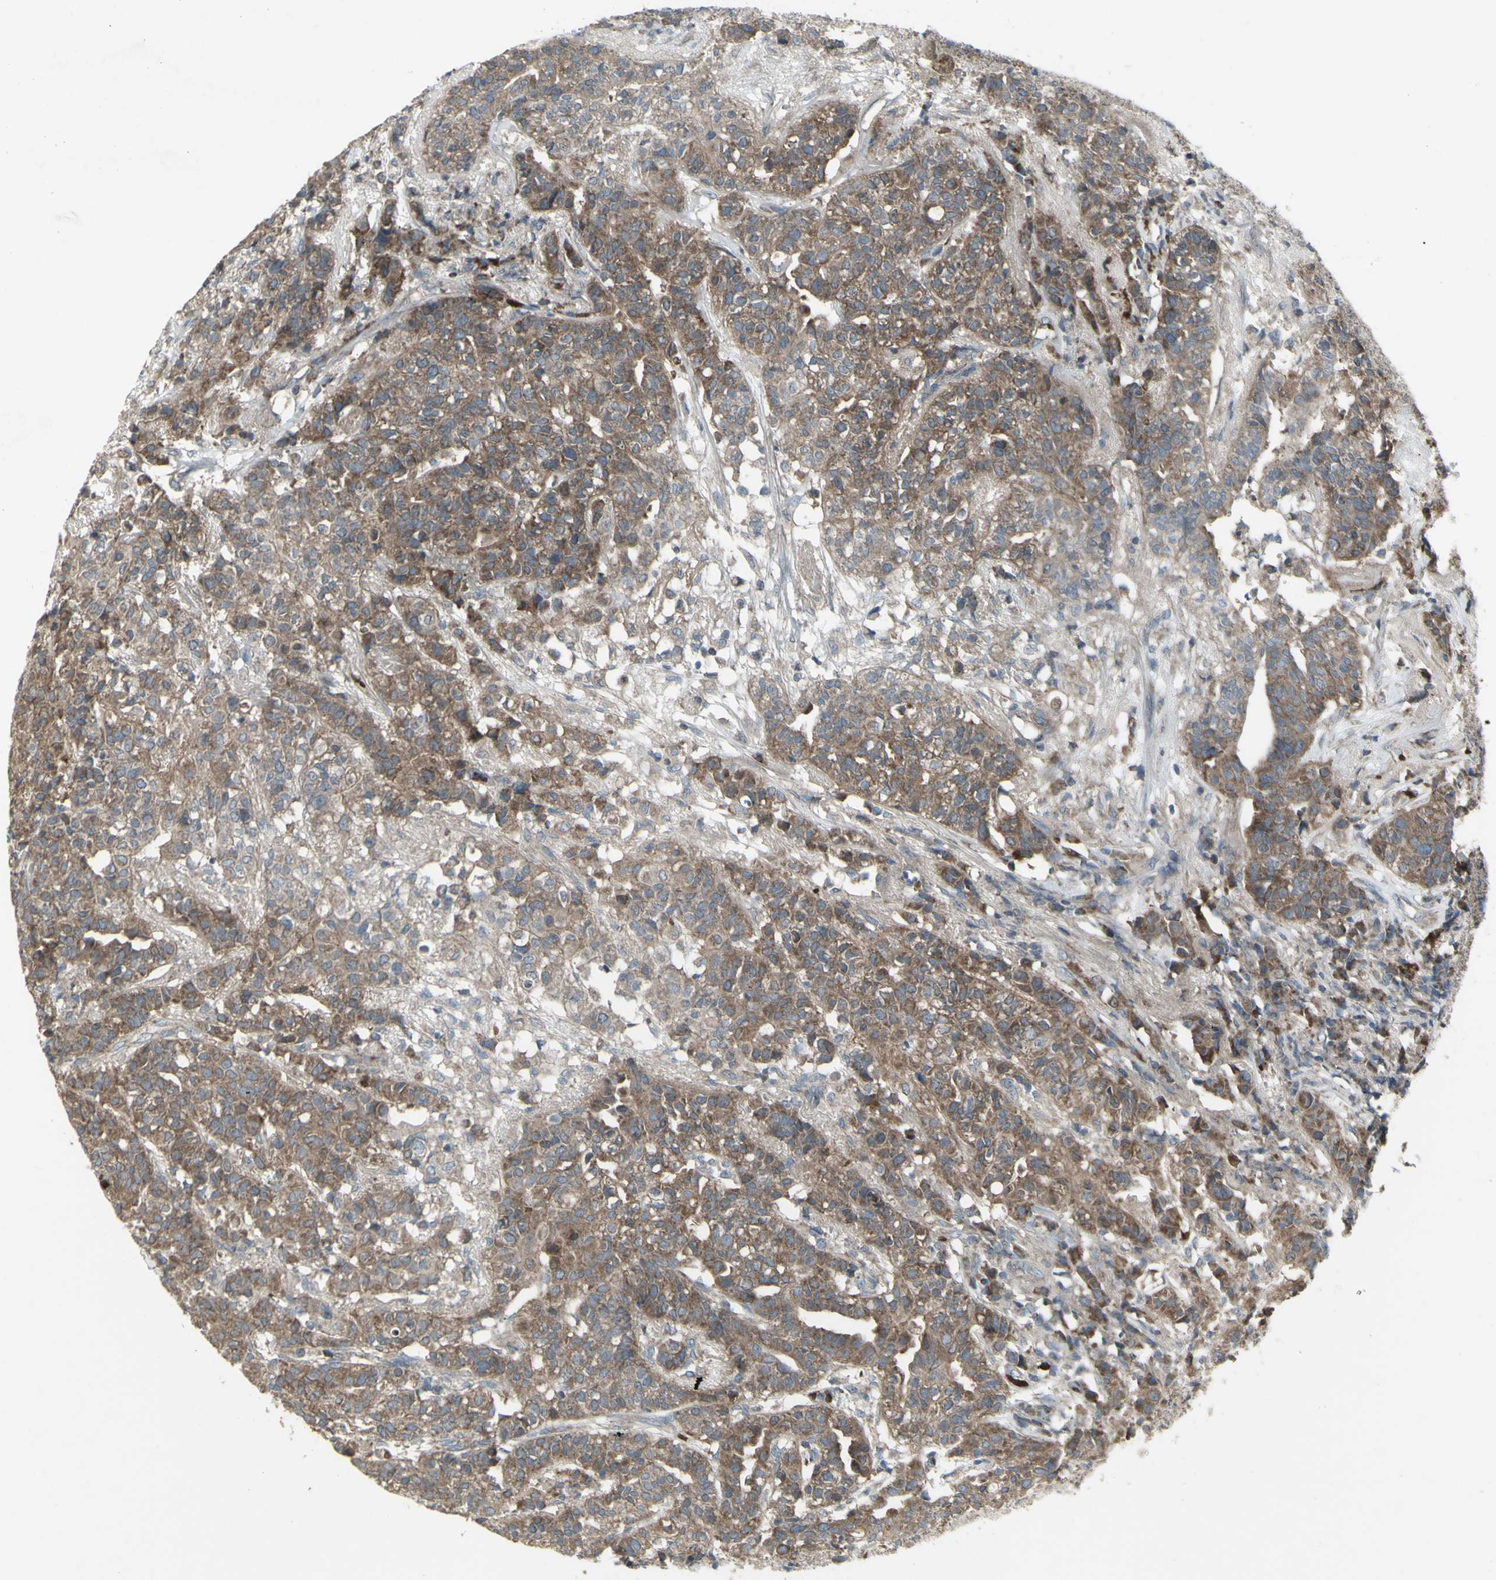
{"staining": {"intensity": "moderate", "quantity": "25%-75%", "location": "cytoplasmic/membranous"}, "tissue": "head and neck cancer", "cell_type": "Tumor cells", "image_type": "cancer", "snomed": [{"axis": "morphology", "description": "Adenocarcinoma, NOS"}, {"axis": "topography", "description": "Salivary gland"}, {"axis": "topography", "description": "Head-Neck"}], "caption": "Immunohistochemical staining of head and neck cancer displays medium levels of moderate cytoplasmic/membranous protein expression in about 25%-75% of tumor cells.", "gene": "SHC1", "patient": {"sex": "female", "age": 65}}